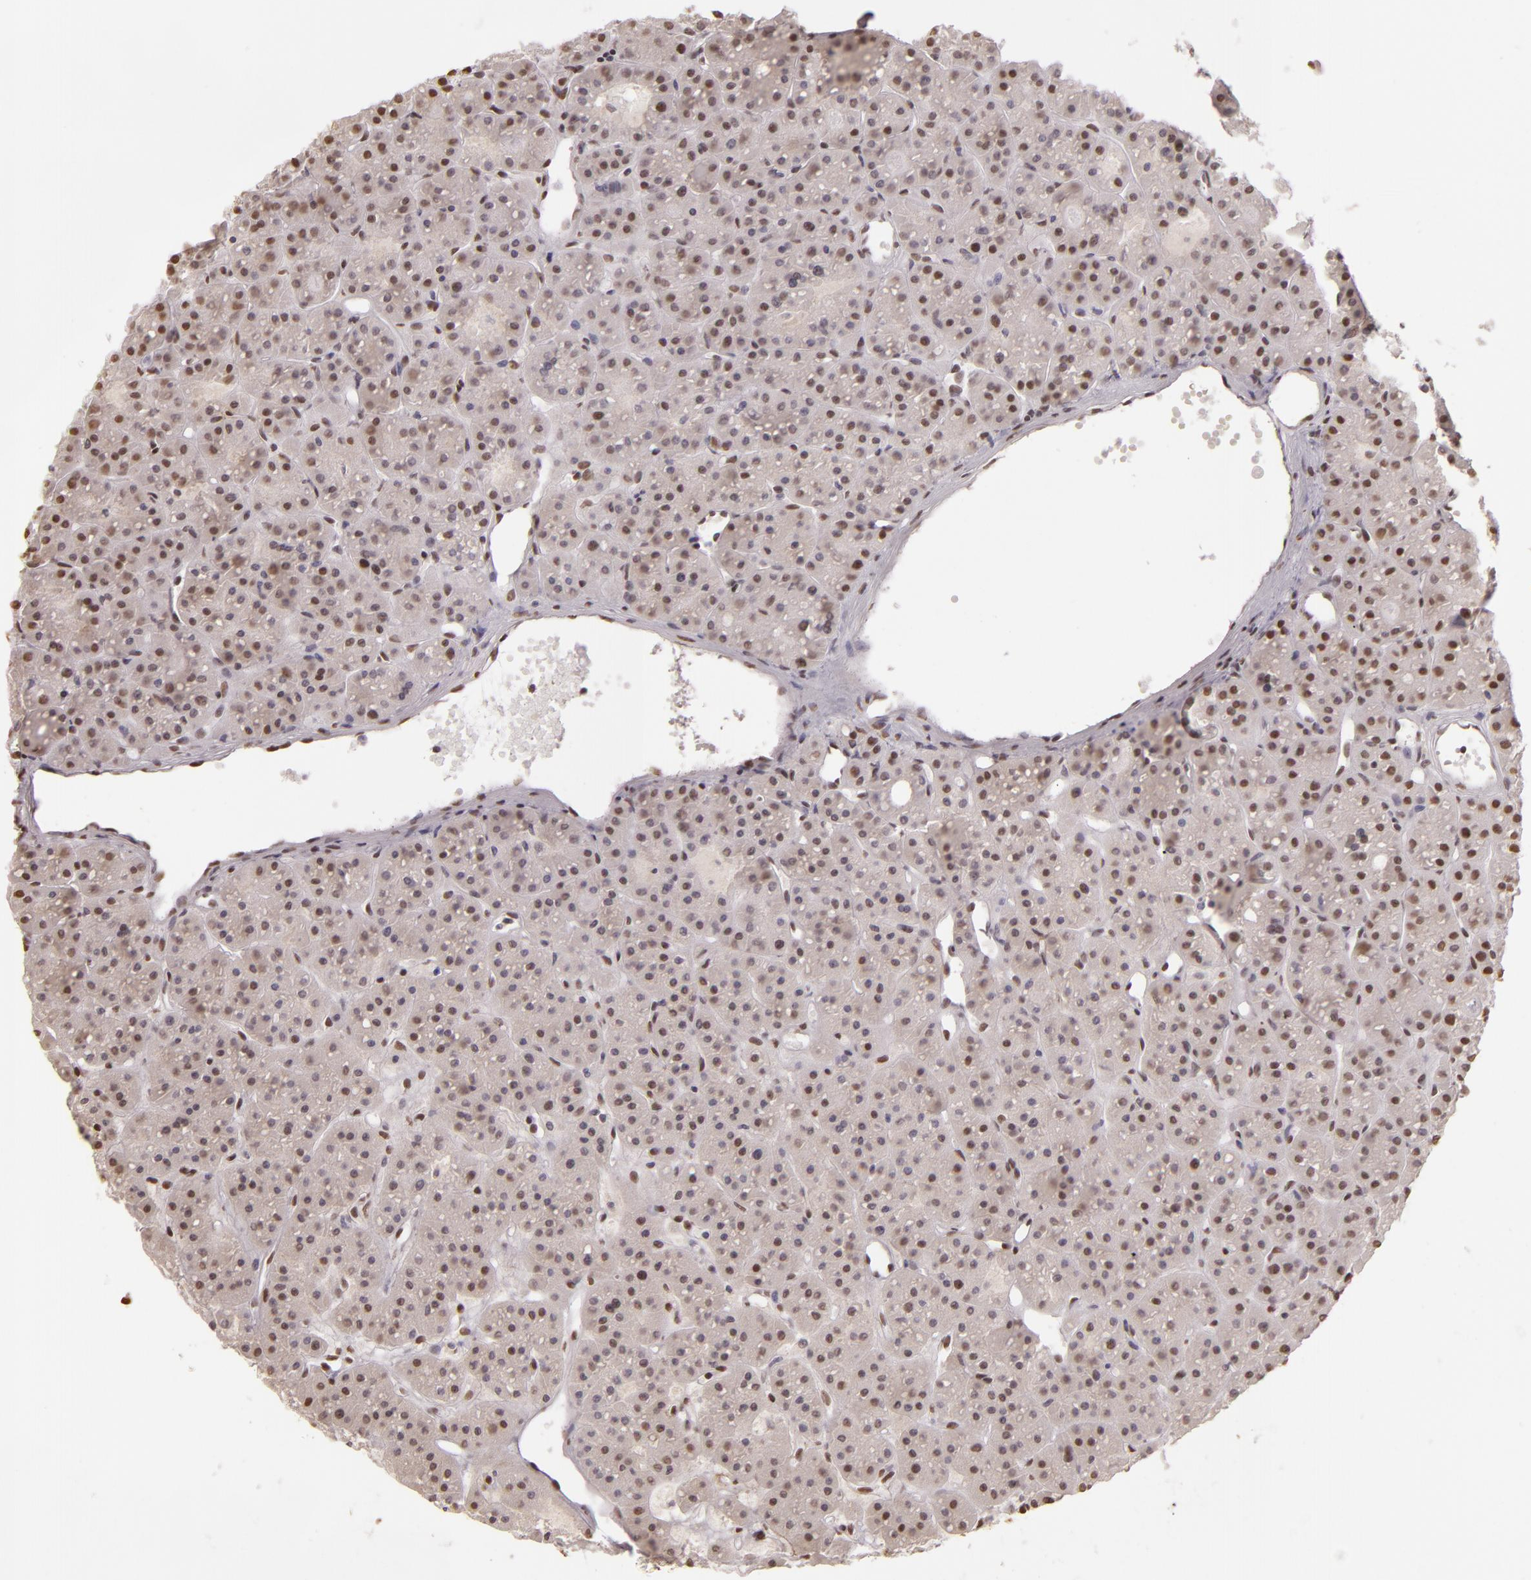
{"staining": {"intensity": "weak", "quantity": ">75%", "location": "nuclear"}, "tissue": "parathyroid gland", "cell_type": "Glandular cells", "image_type": "normal", "snomed": [{"axis": "morphology", "description": "Normal tissue, NOS"}, {"axis": "topography", "description": "Parathyroid gland"}], "caption": "Glandular cells reveal low levels of weak nuclear staining in about >75% of cells in benign human parathyroid gland. (DAB IHC with brightfield microscopy, high magnification).", "gene": "PAPOLA", "patient": {"sex": "female", "age": 76}}